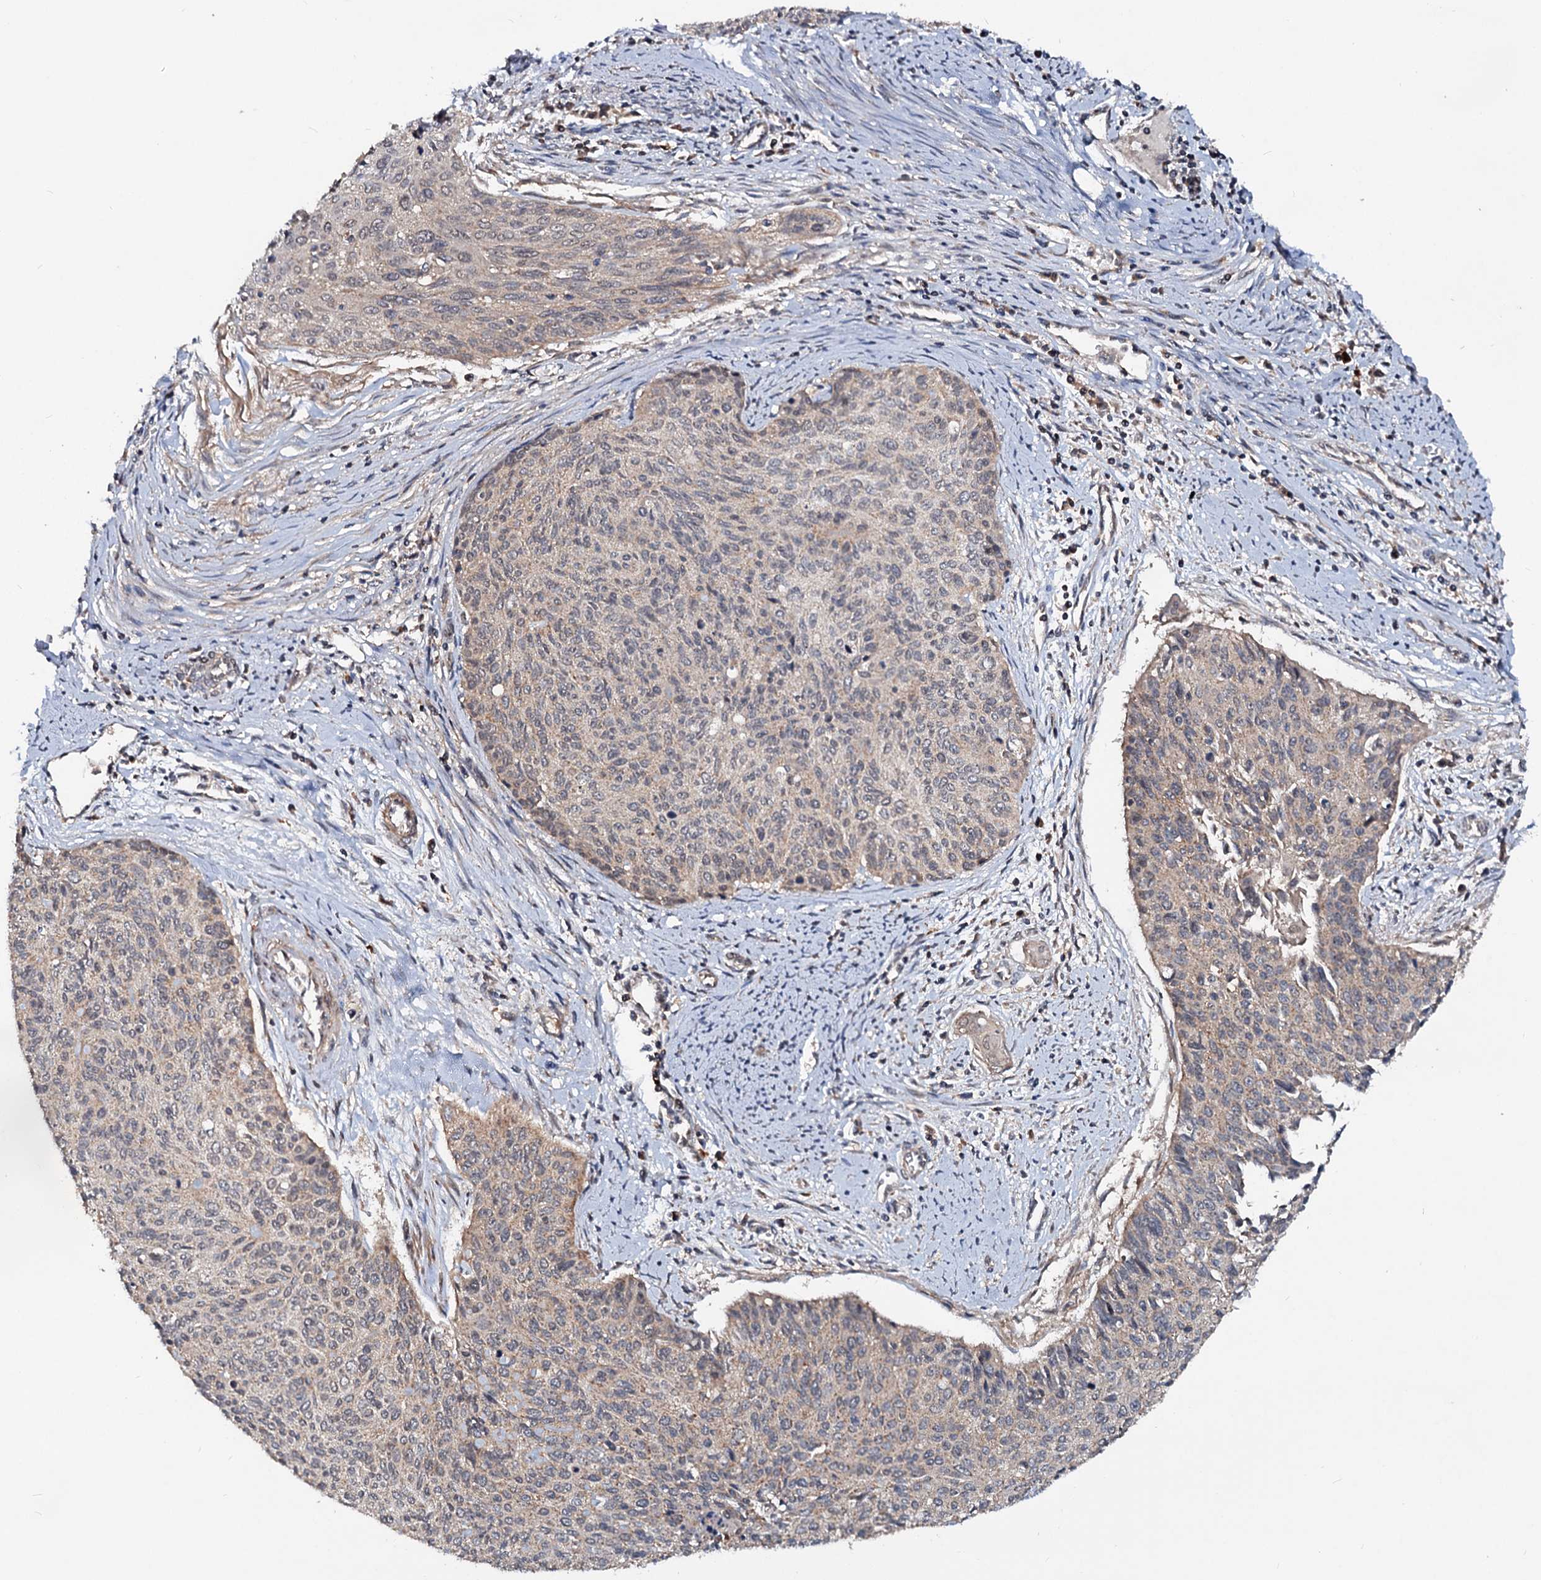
{"staining": {"intensity": "weak", "quantity": "25%-75%", "location": "cytoplasmic/membranous"}, "tissue": "cervical cancer", "cell_type": "Tumor cells", "image_type": "cancer", "snomed": [{"axis": "morphology", "description": "Squamous cell carcinoma, NOS"}, {"axis": "topography", "description": "Cervix"}], "caption": "Immunohistochemistry (IHC) histopathology image of human cervical cancer stained for a protein (brown), which displays low levels of weak cytoplasmic/membranous expression in approximately 25%-75% of tumor cells.", "gene": "CEP76", "patient": {"sex": "female", "age": 55}}